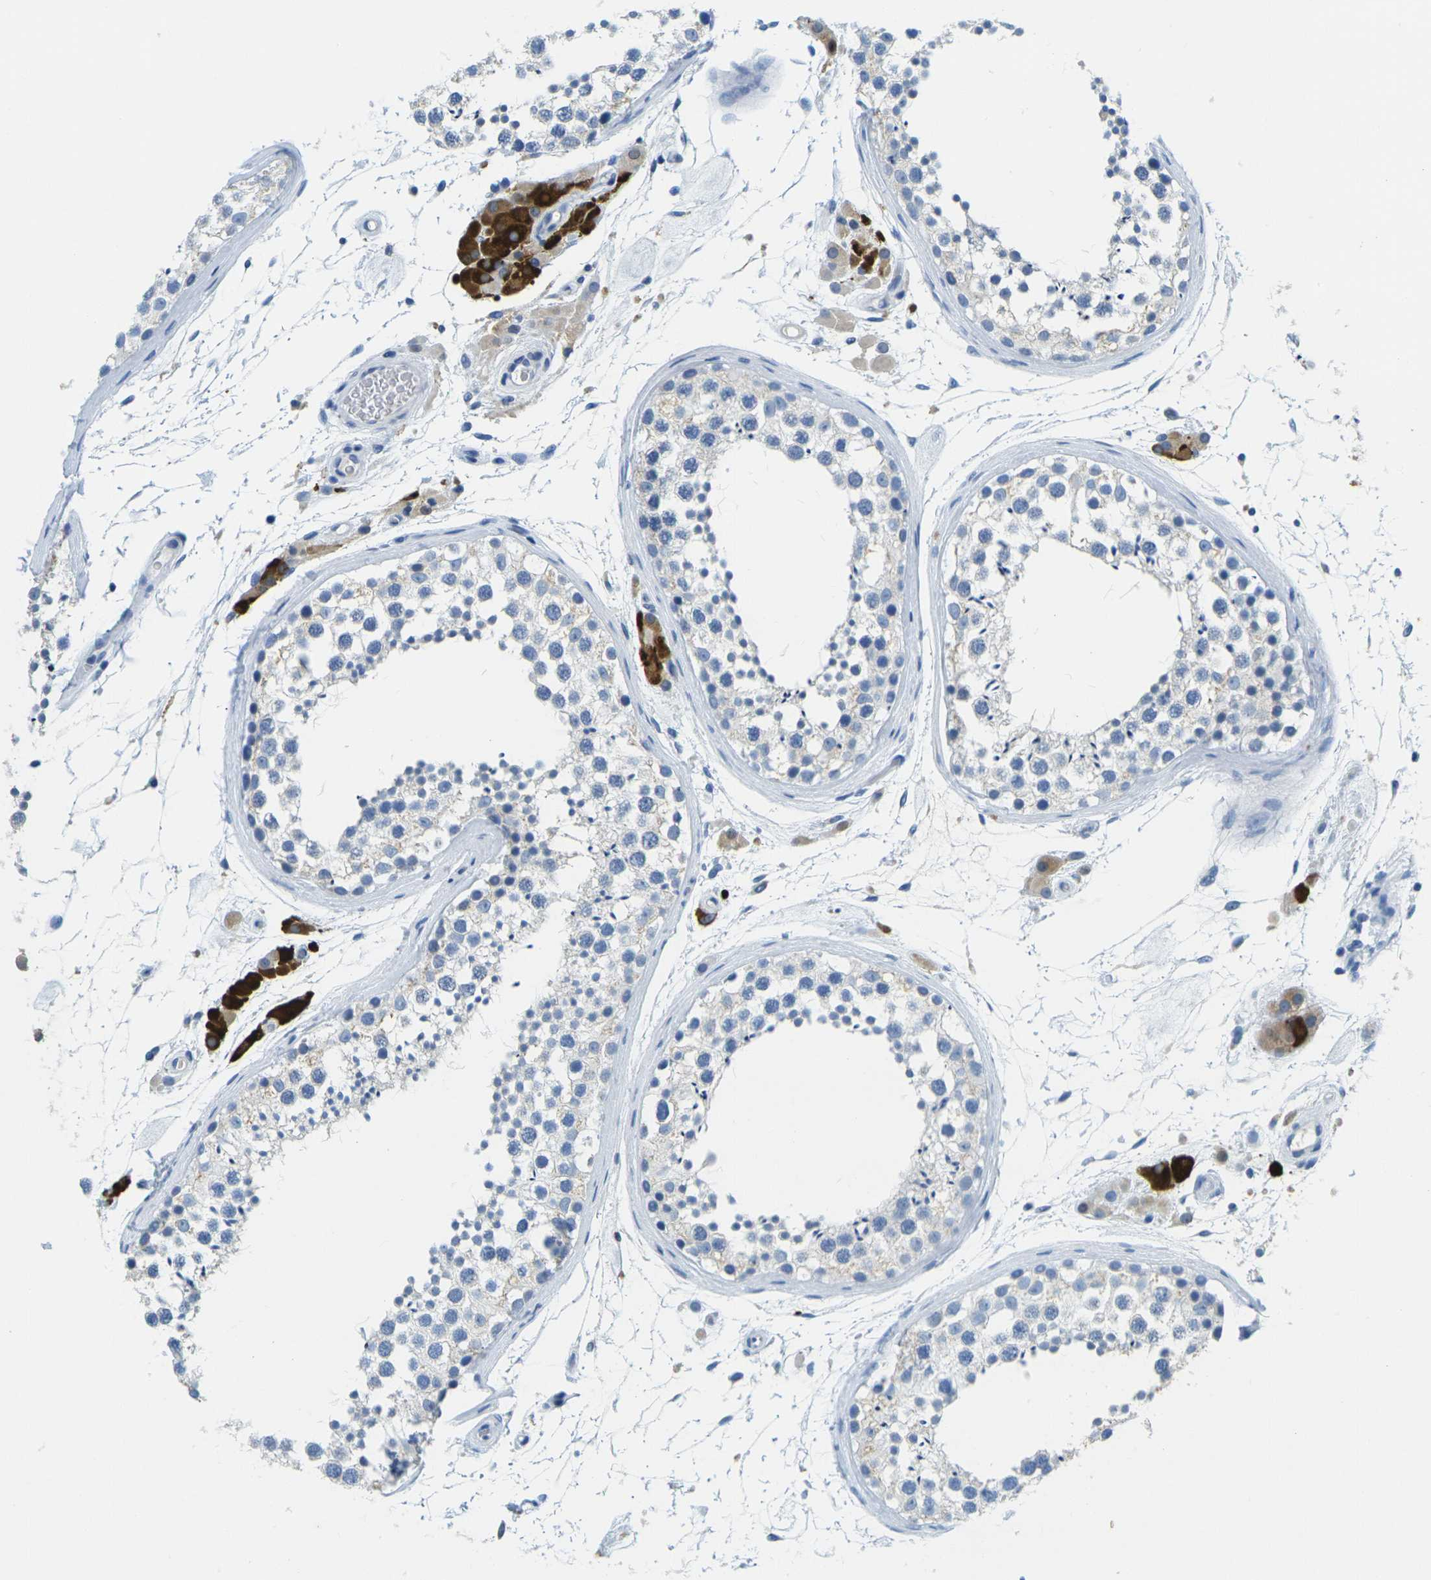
{"staining": {"intensity": "negative", "quantity": "none", "location": "none"}, "tissue": "testis", "cell_type": "Cells in seminiferous ducts", "image_type": "normal", "snomed": [{"axis": "morphology", "description": "Normal tissue, NOS"}, {"axis": "topography", "description": "Testis"}], "caption": "Protein analysis of unremarkable testis shows no significant staining in cells in seminiferous ducts. The staining is performed using DAB (3,3'-diaminobenzidine) brown chromogen with nuclei counter-stained in using hematoxylin.", "gene": "FAM3D", "patient": {"sex": "male", "age": 46}}